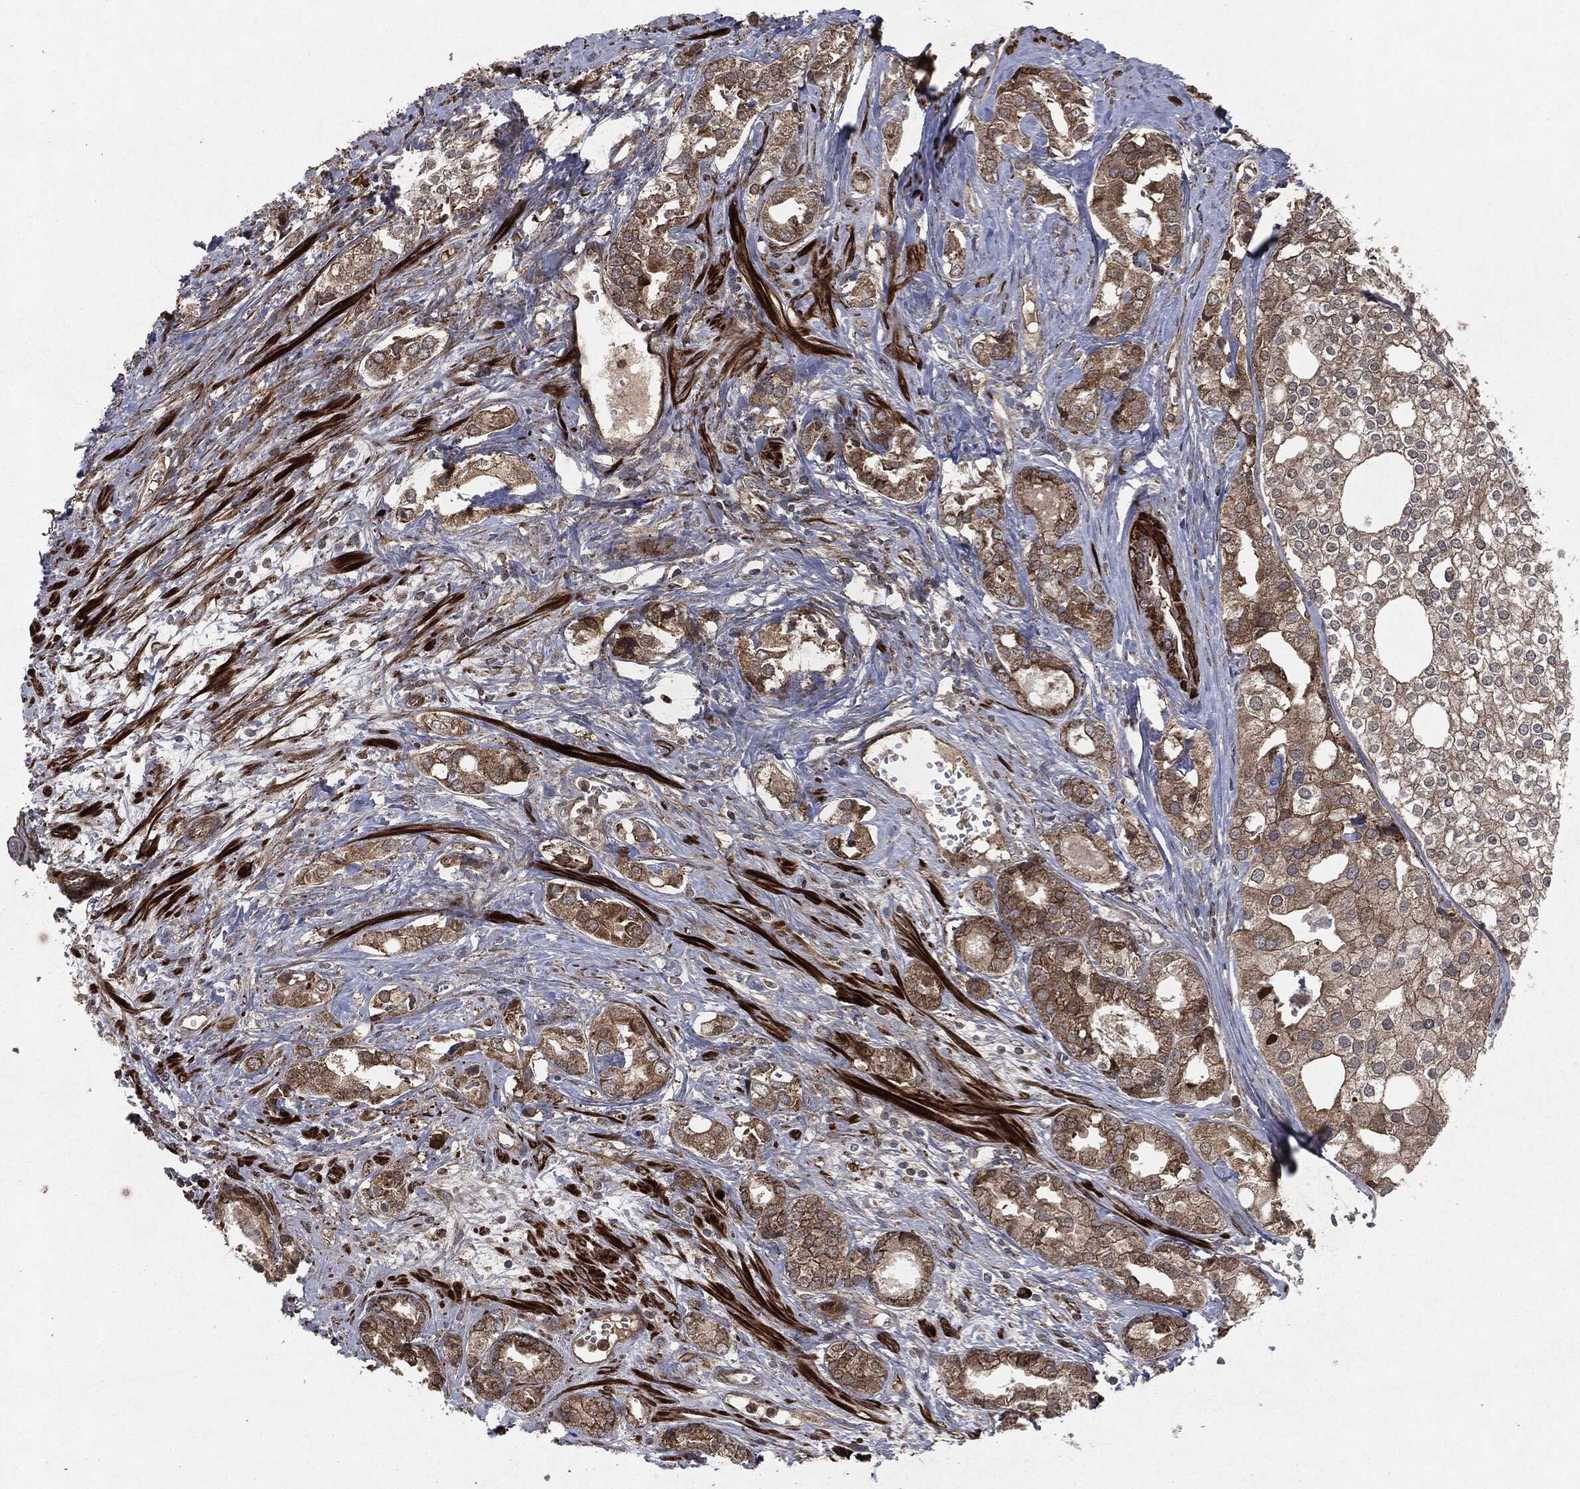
{"staining": {"intensity": "moderate", "quantity": ">75%", "location": "cytoplasmic/membranous"}, "tissue": "prostate cancer", "cell_type": "Tumor cells", "image_type": "cancer", "snomed": [{"axis": "morphology", "description": "Adenocarcinoma, NOS"}, {"axis": "topography", "description": "Prostate and seminal vesicle, NOS"}, {"axis": "topography", "description": "Prostate"}], "caption": "Immunohistochemistry (IHC) of prostate cancer shows medium levels of moderate cytoplasmic/membranous expression in approximately >75% of tumor cells. (IHC, brightfield microscopy, high magnification).", "gene": "RAF1", "patient": {"sex": "male", "age": 62}}